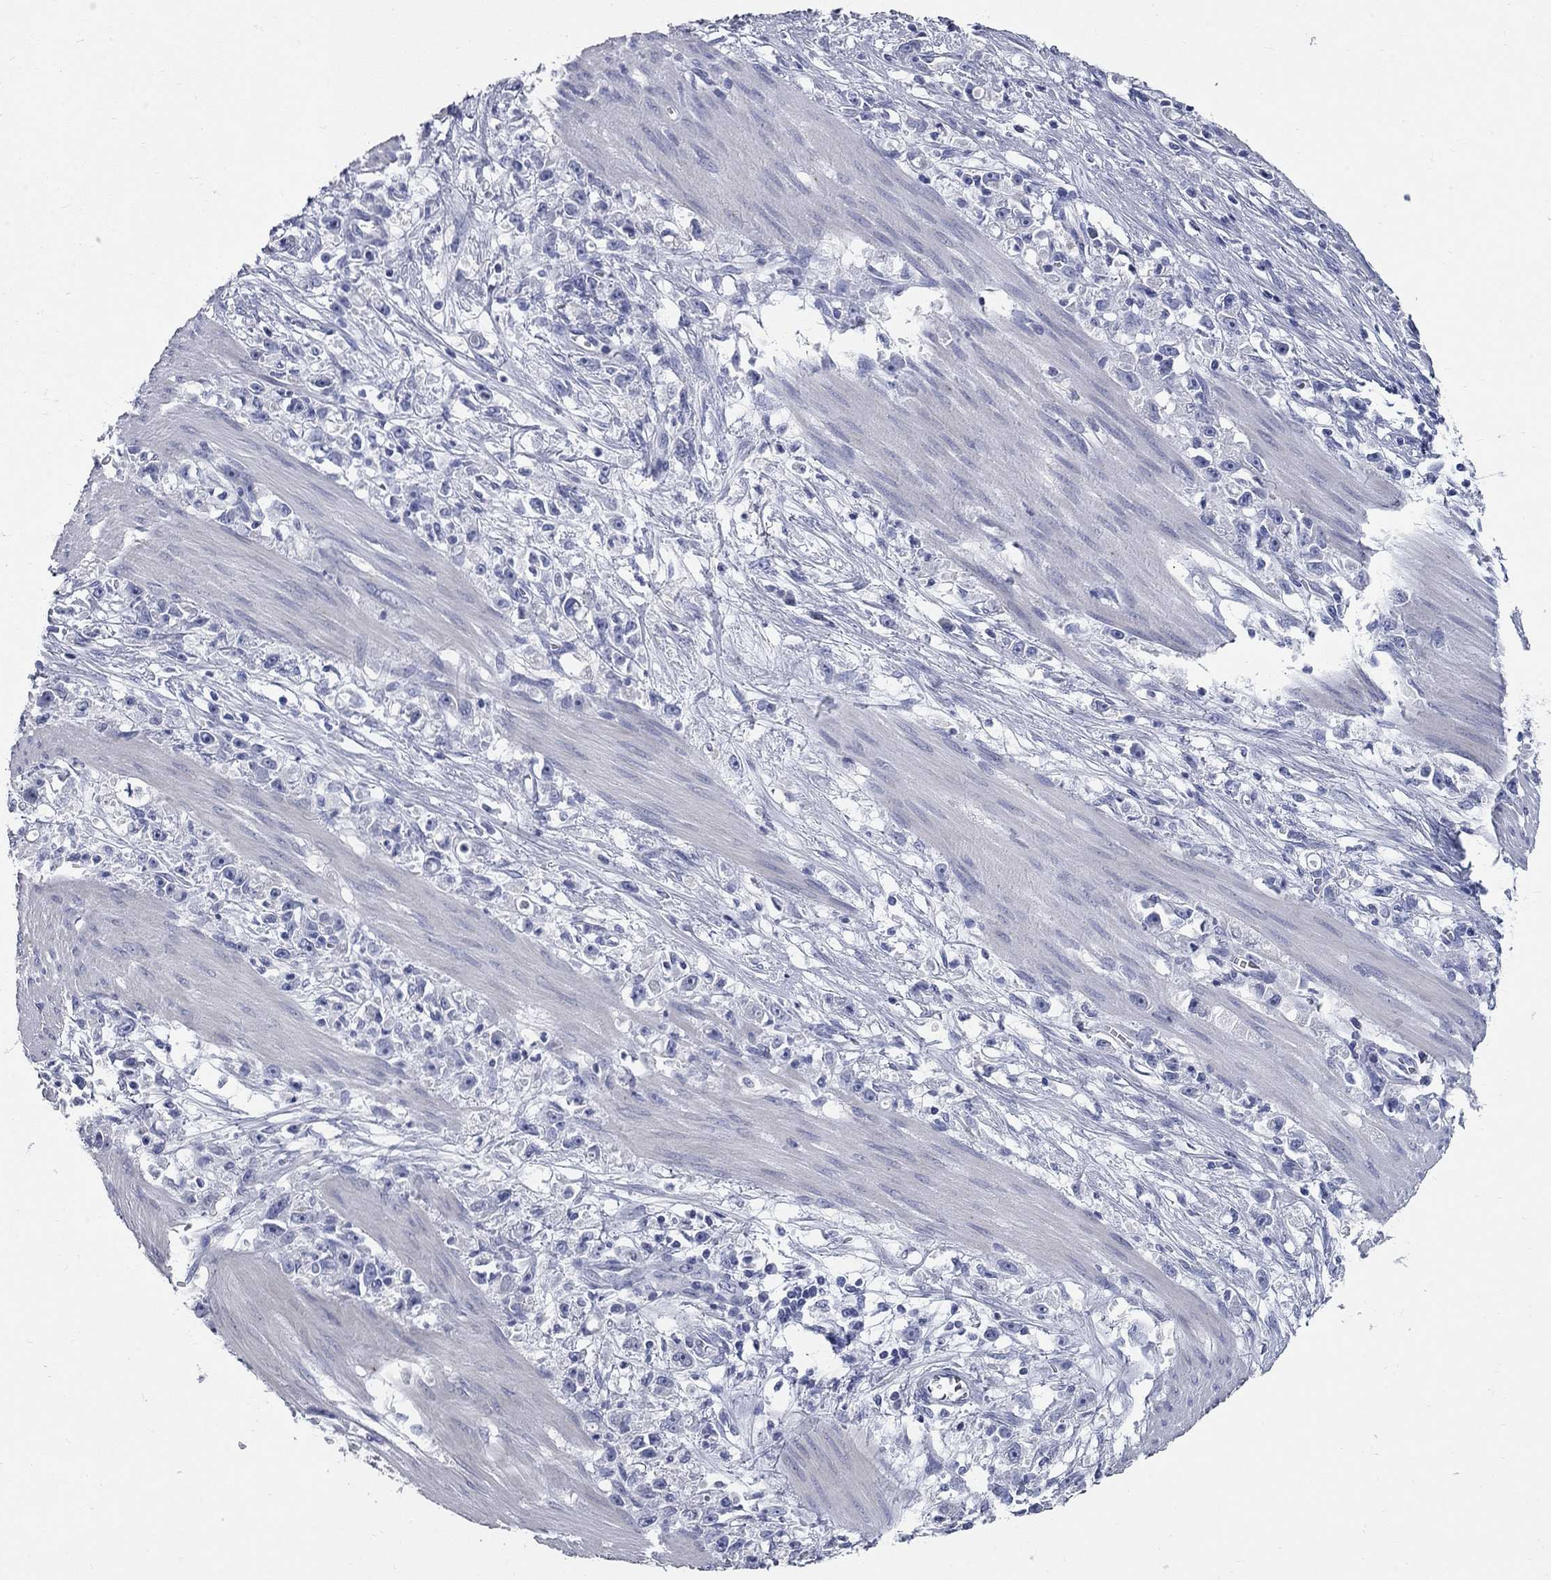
{"staining": {"intensity": "negative", "quantity": "none", "location": "none"}, "tissue": "stomach cancer", "cell_type": "Tumor cells", "image_type": "cancer", "snomed": [{"axis": "morphology", "description": "Adenocarcinoma, NOS"}, {"axis": "topography", "description": "Stomach"}], "caption": "The image shows no significant staining in tumor cells of stomach adenocarcinoma.", "gene": "SYT12", "patient": {"sex": "female", "age": 59}}